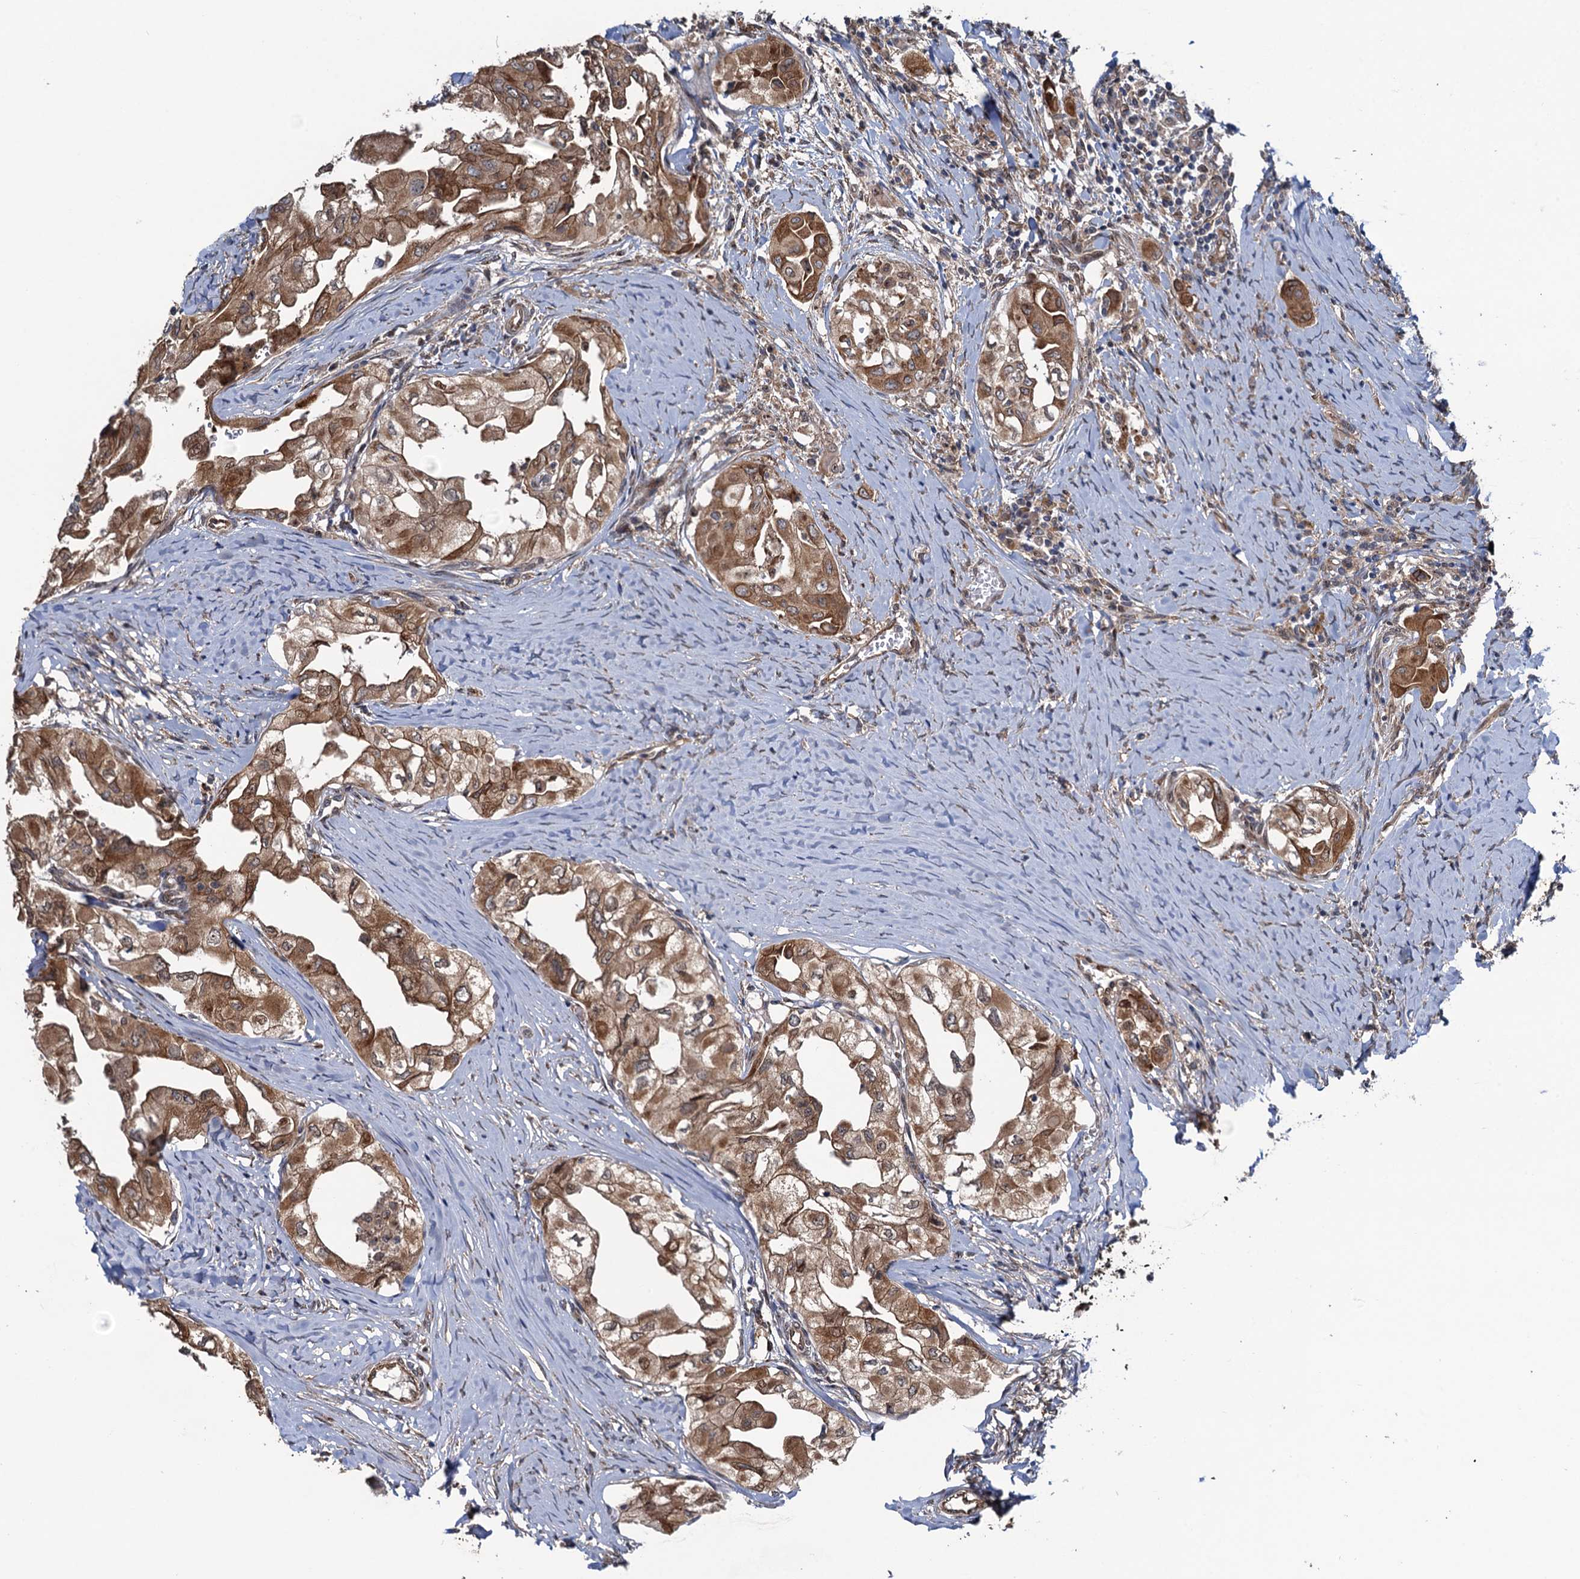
{"staining": {"intensity": "moderate", "quantity": ">75%", "location": "cytoplasmic/membranous,nuclear"}, "tissue": "thyroid cancer", "cell_type": "Tumor cells", "image_type": "cancer", "snomed": [{"axis": "morphology", "description": "Papillary adenocarcinoma, NOS"}, {"axis": "topography", "description": "Thyroid gland"}], "caption": "Immunohistochemical staining of human thyroid cancer (papillary adenocarcinoma) reveals medium levels of moderate cytoplasmic/membranous and nuclear expression in approximately >75% of tumor cells. (Brightfield microscopy of DAB IHC at high magnification).", "gene": "EVX2", "patient": {"sex": "female", "age": 59}}